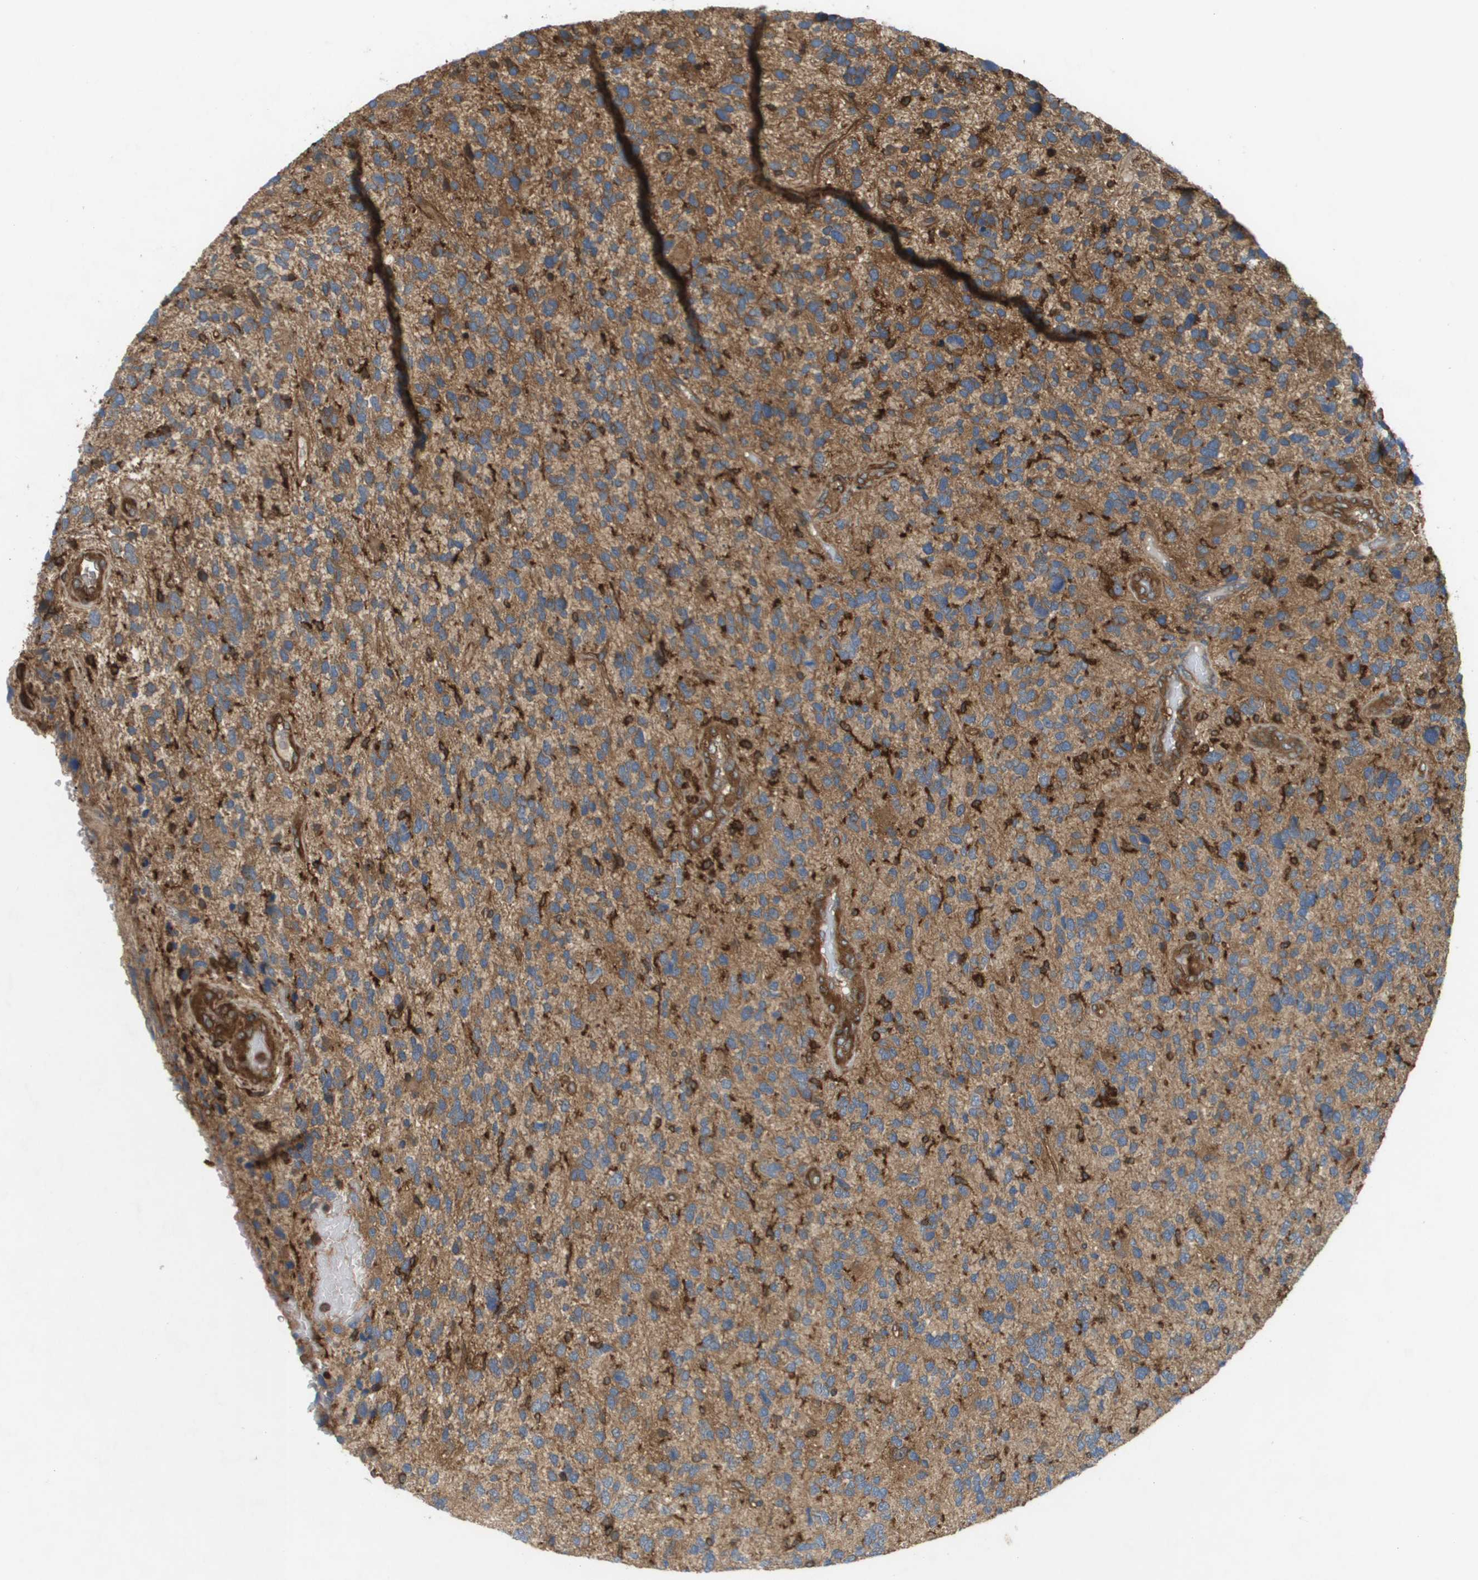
{"staining": {"intensity": "moderate", "quantity": ">75%", "location": "cytoplasmic/membranous"}, "tissue": "glioma", "cell_type": "Tumor cells", "image_type": "cancer", "snomed": [{"axis": "morphology", "description": "Glioma, malignant, High grade"}, {"axis": "topography", "description": "Brain"}], "caption": "Tumor cells exhibit moderate cytoplasmic/membranous expression in approximately >75% of cells in malignant high-grade glioma.", "gene": "PALD1", "patient": {"sex": "female", "age": 58}}